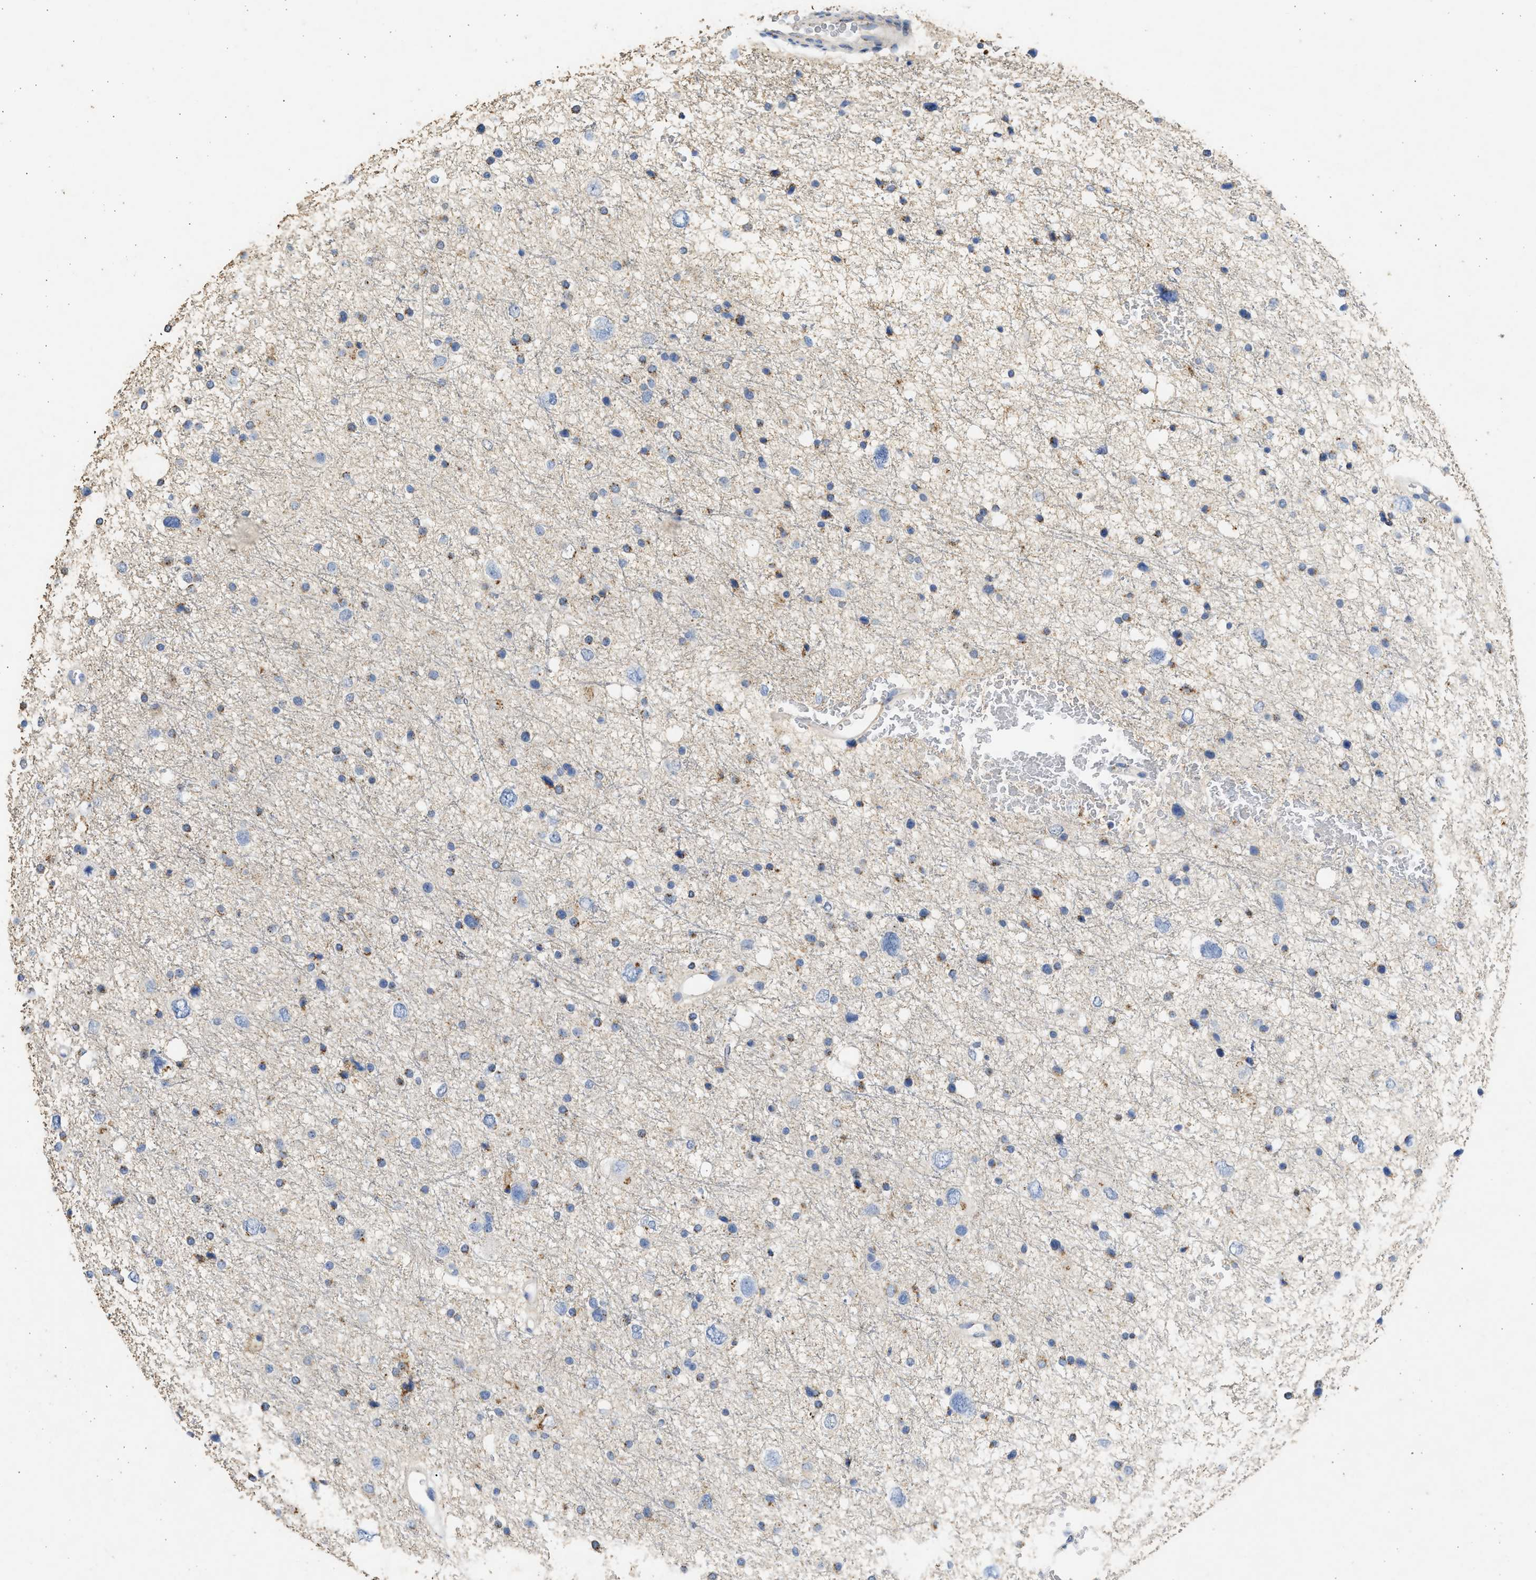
{"staining": {"intensity": "moderate", "quantity": "<25%", "location": "cytoplasmic/membranous"}, "tissue": "glioma", "cell_type": "Tumor cells", "image_type": "cancer", "snomed": [{"axis": "morphology", "description": "Glioma, malignant, Low grade"}, {"axis": "topography", "description": "Brain"}], "caption": "Human glioma stained with a protein marker exhibits moderate staining in tumor cells.", "gene": "IPO8", "patient": {"sex": "female", "age": 37}}